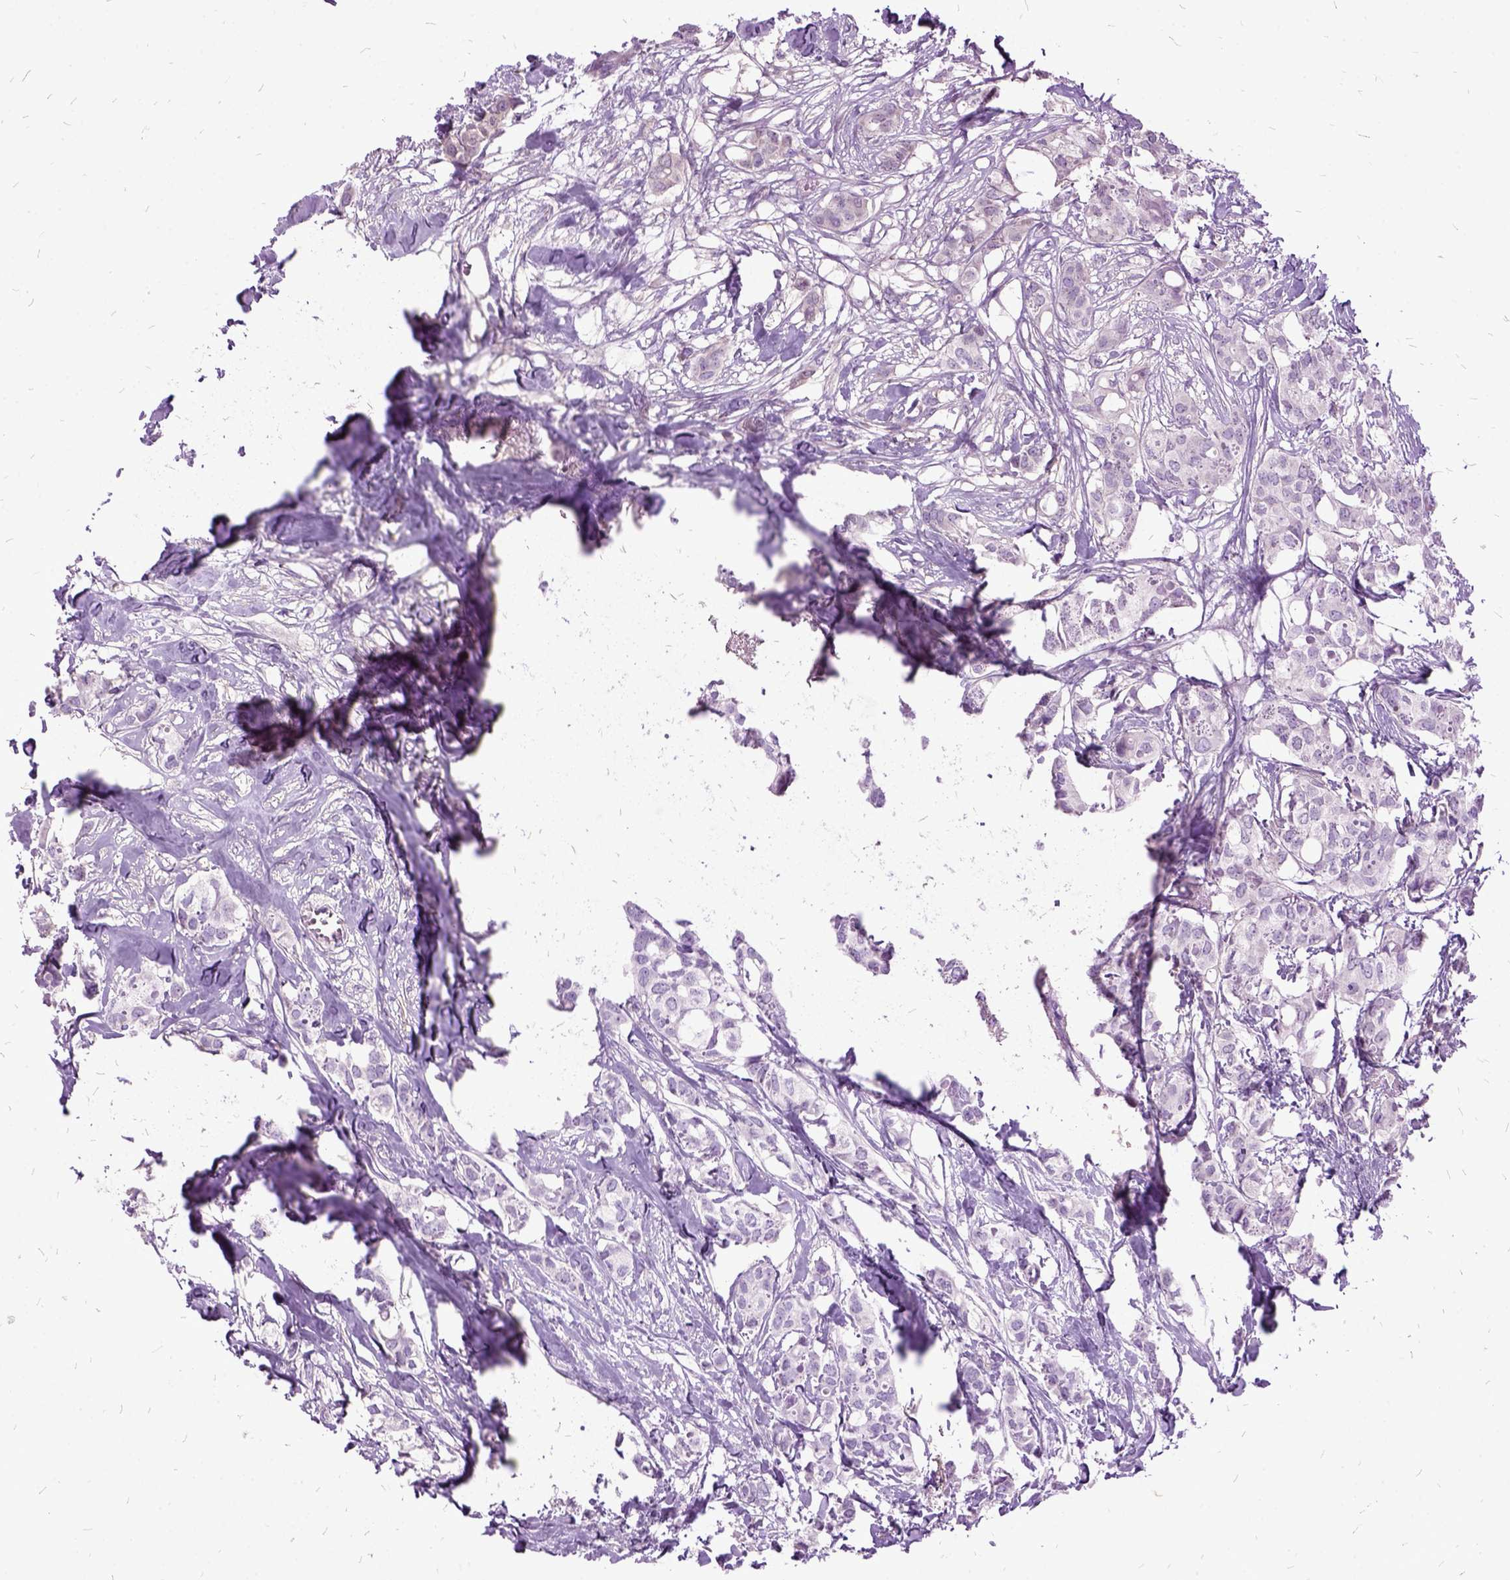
{"staining": {"intensity": "negative", "quantity": "none", "location": "none"}, "tissue": "breast cancer", "cell_type": "Tumor cells", "image_type": "cancer", "snomed": [{"axis": "morphology", "description": "Duct carcinoma"}, {"axis": "topography", "description": "Breast"}], "caption": "Immunohistochemical staining of breast invasive ductal carcinoma shows no significant expression in tumor cells.", "gene": "MME", "patient": {"sex": "female", "age": 62}}